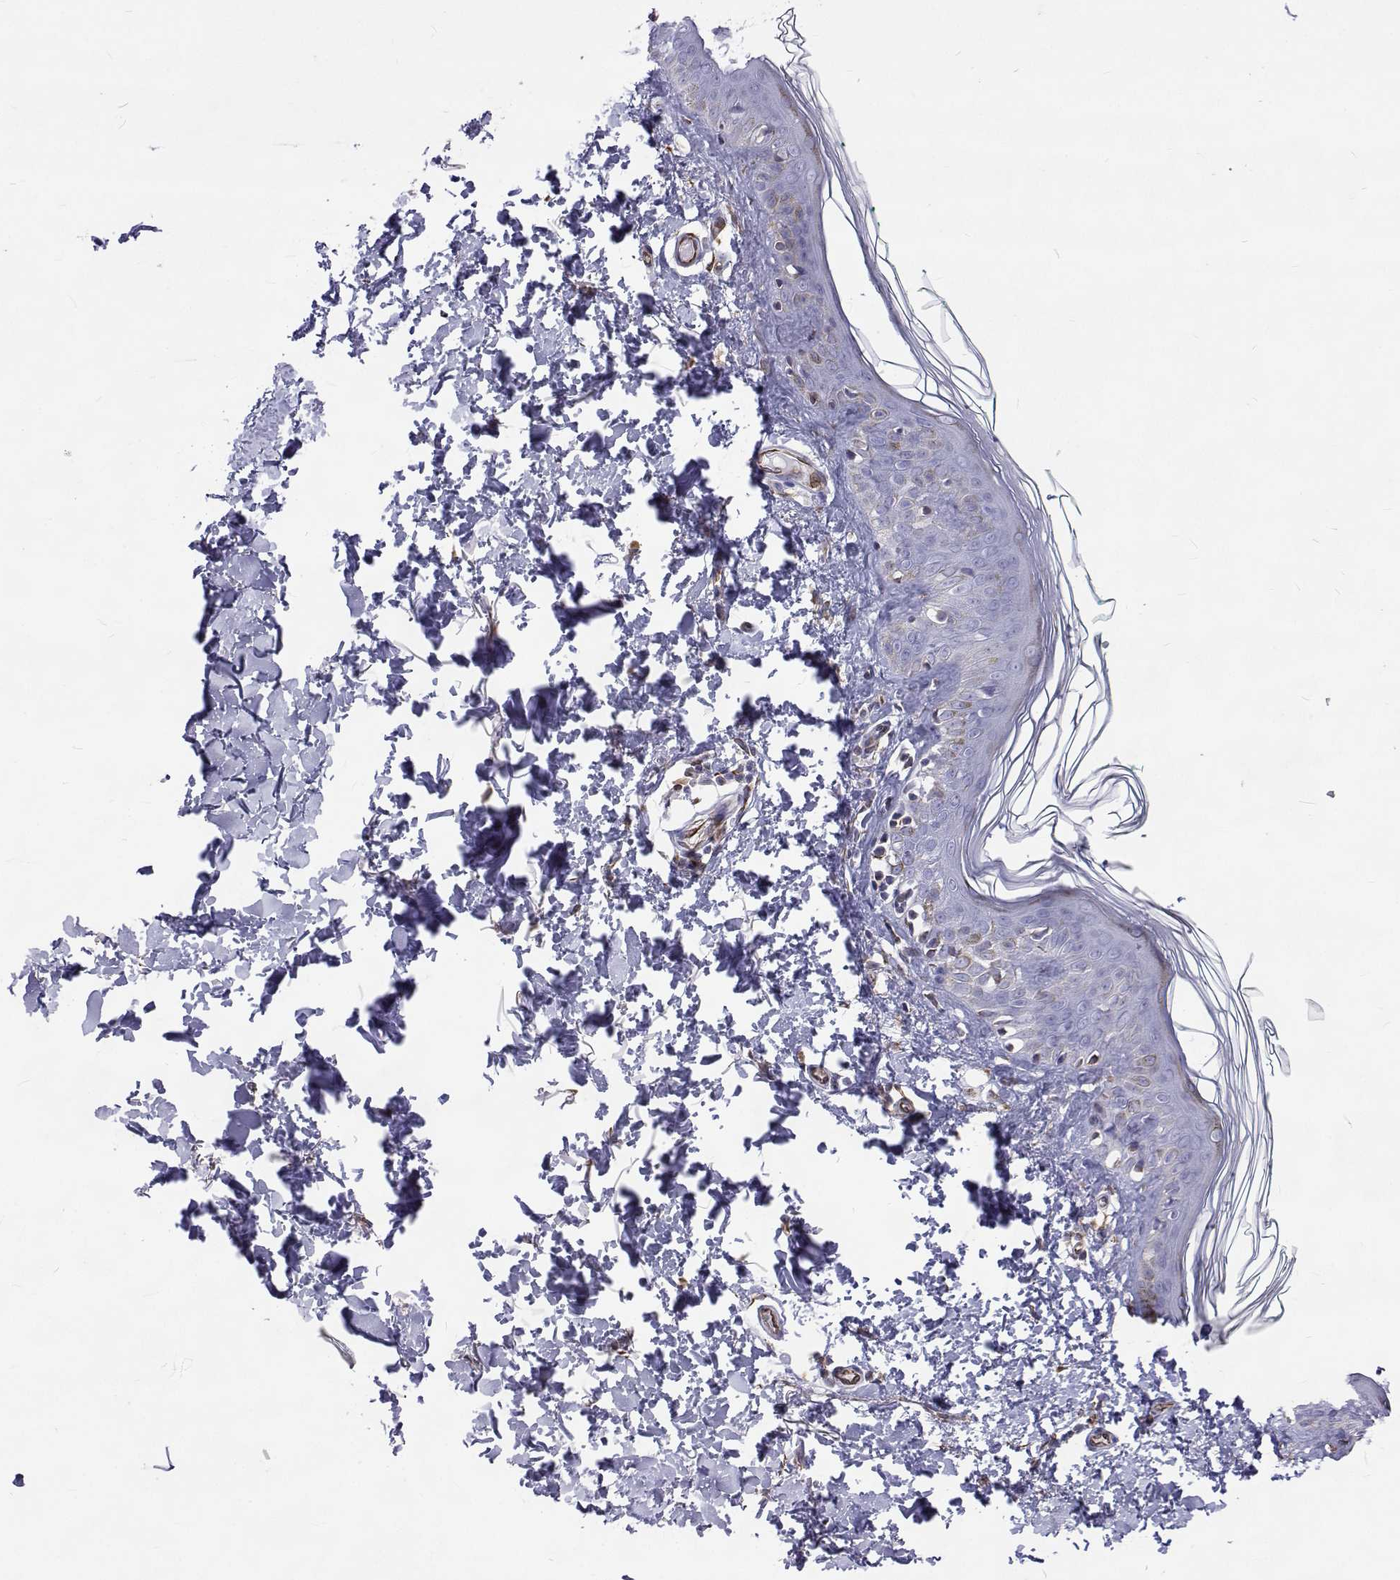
{"staining": {"intensity": "moderate", "quantity": "25%-75%", "location": "cytoplasmic/membranous"}, "tissue": "skin", "cell_type": "Fibroblasts", "image_type": "normal", "snomed": [{"axis": "morphology", "description": "Normal tissue, NOS"}, {"axis": "topography", "description": "Skin"}, {"axis": "topography", "description": "Peripheral nerve tissue"}], "caption": "An immunohistochemistry photomicrograph of benign tissue is shown. Protein staining in brown labels moderate cytoplasmic/membranous positivity in skin within fibroblasts. The staining was performed using DAB to visualize the protein expression in brown, while the nuclei were stained in blue with hematoxylin (Magnification: 20x).", "gene": "OPRPN", "patient": {"sex": "female", "age": 45}}